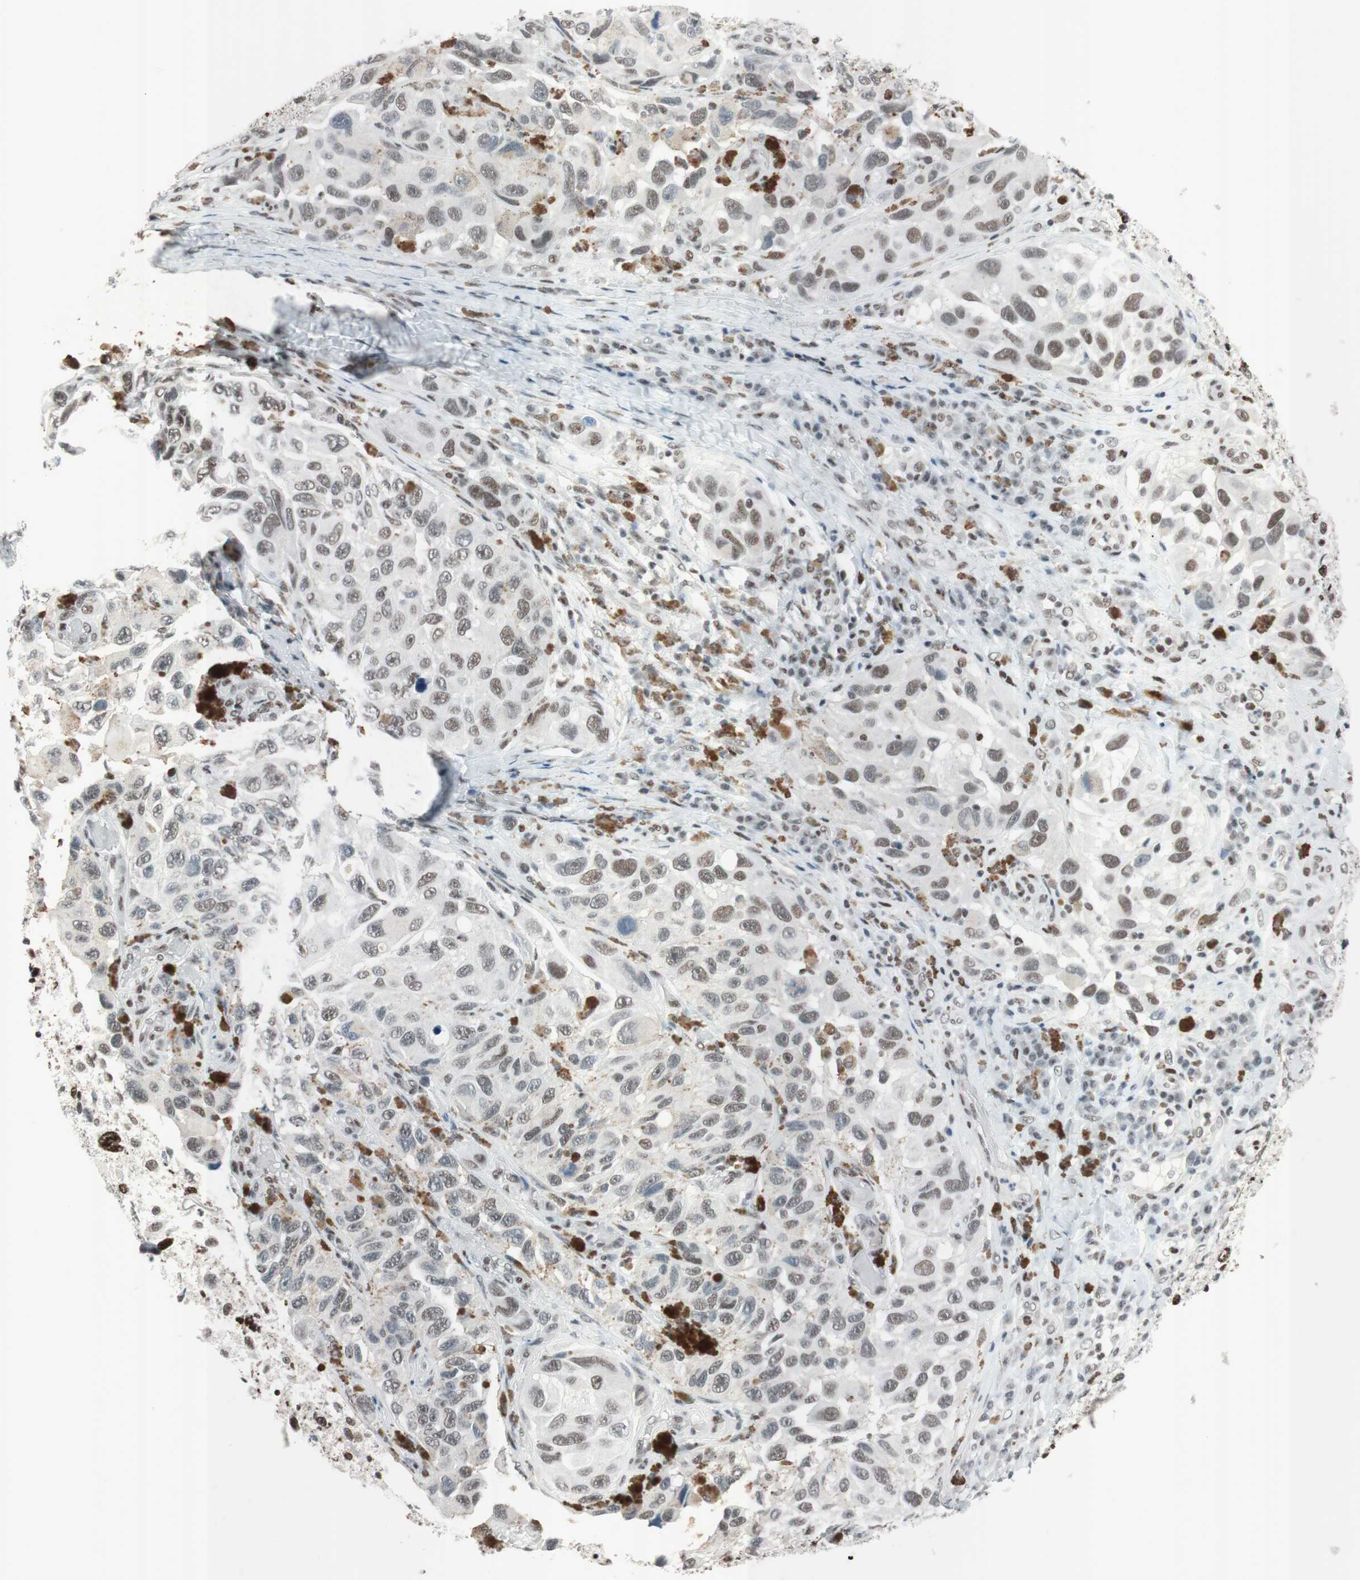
{"staining": {"intensity": "weak", "quantity": "25%-75%", "location": "nuclear"}, "tissue": "melanoma", "cell_type": "Tumor cells", "image_type": "cancer", "snomed": [{"axis": "morphology", "description": "Malignant melanoma, NOS"}, {"axis": "topography", "description": "Skin"}], "caption": "Weak nuclear expression for a protein is present in approximately 25%-75% of tumor cells of malignant melanoma using IHC.", "gene": "ARID1A", "patient": {"sex": "female", "age": 73}}